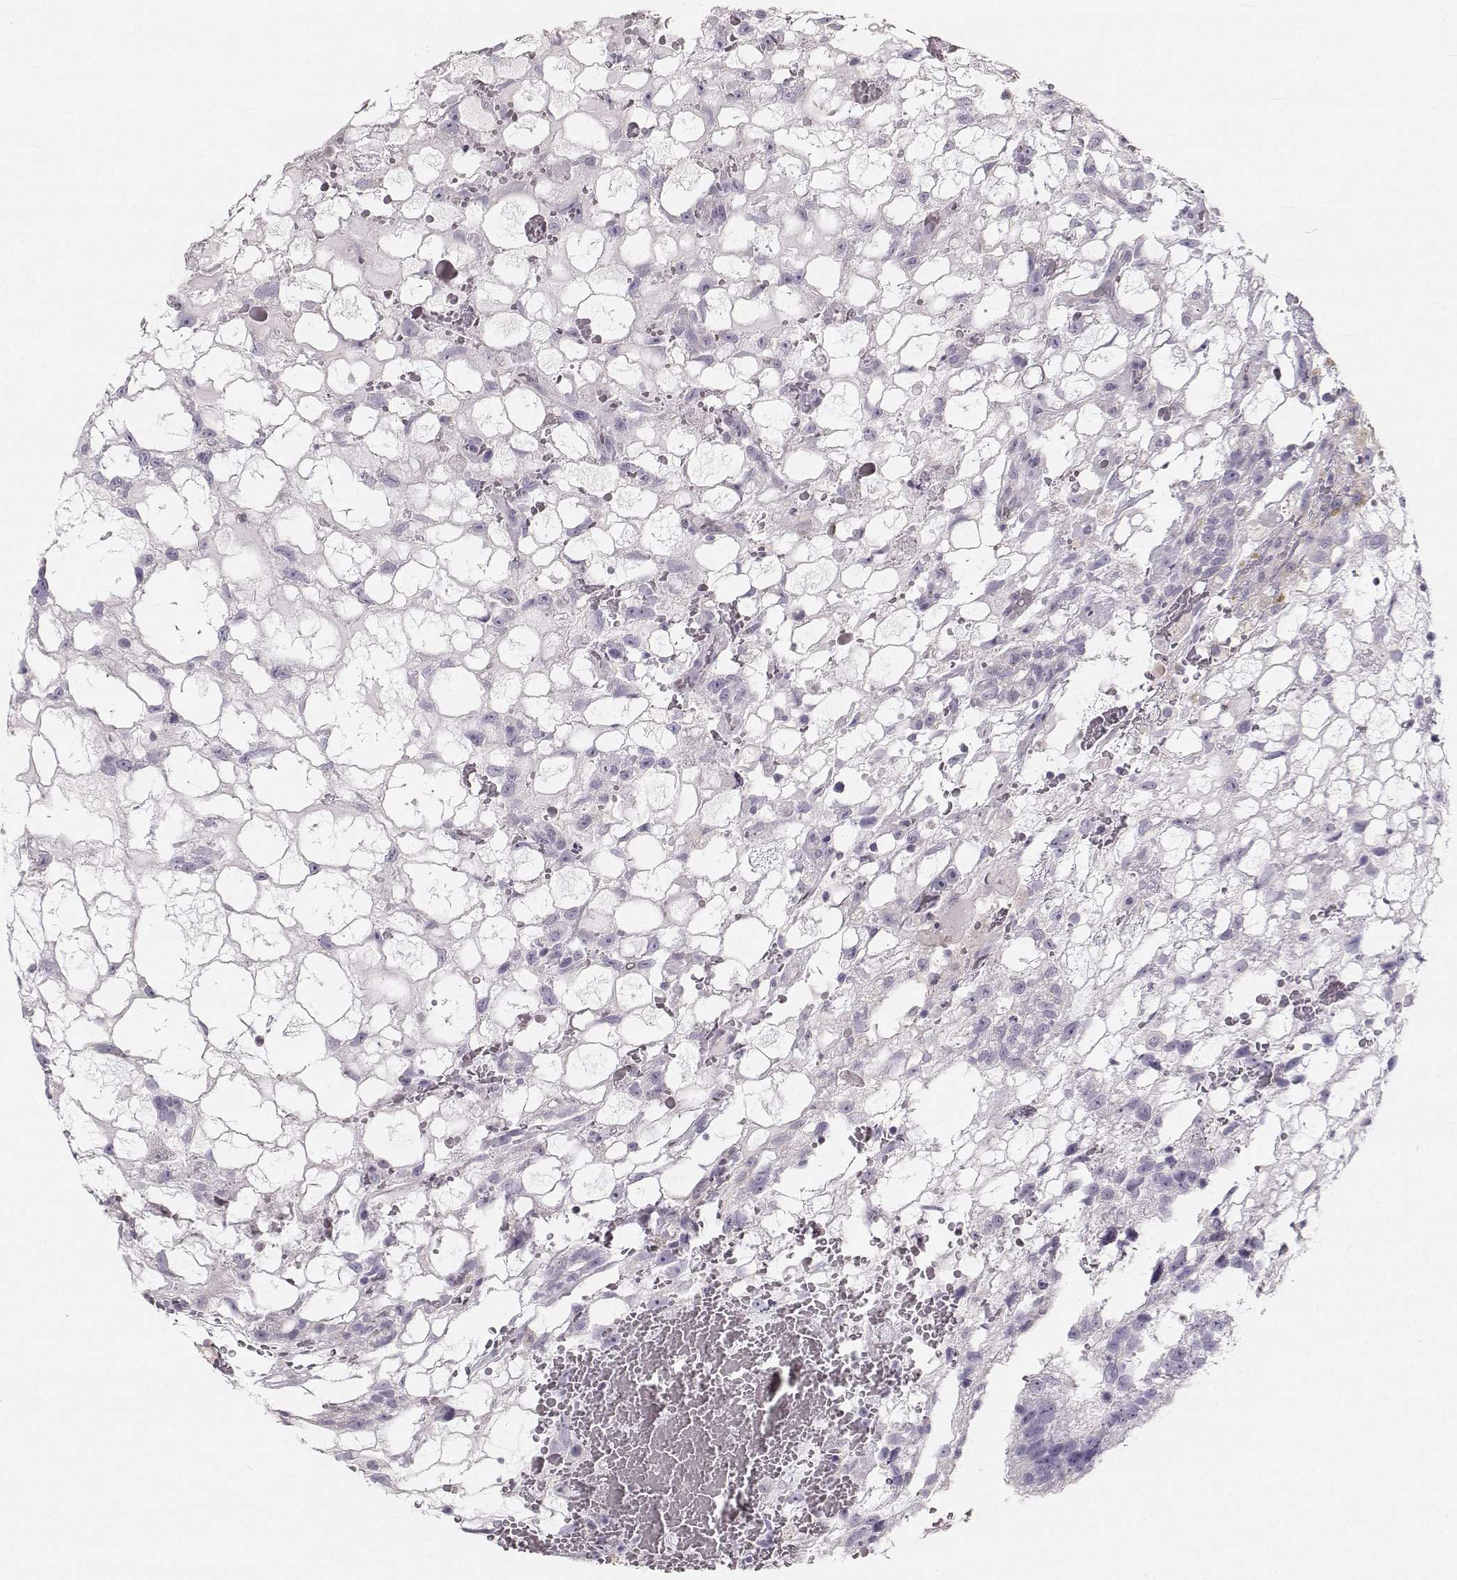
{"staining": {"intensity": "negative", "quantity": "none", "location": "none"}, "tissue": "testis cancer", "cell_type": "Tumor cells", "image_type": "cancer", "snomed": [{"axis": "morphology", "description": "Normal tissue, NOS"}, {"axis": "morphology", "description": "Carcinoma, Embryonal, NOS"}, {"axis": "topography", "description": "Testis"}, {"axis": "topography", "description": "Epididymis"}], "caption": "IHC image of neoplastic tissue: human testis cancer stained with DAB (3,3'-diaminobenzidine) shows no significant protein expression in tumor cells.", "gene": "RUNDC3A", "patient": {"sex": "male", "age": 32}}